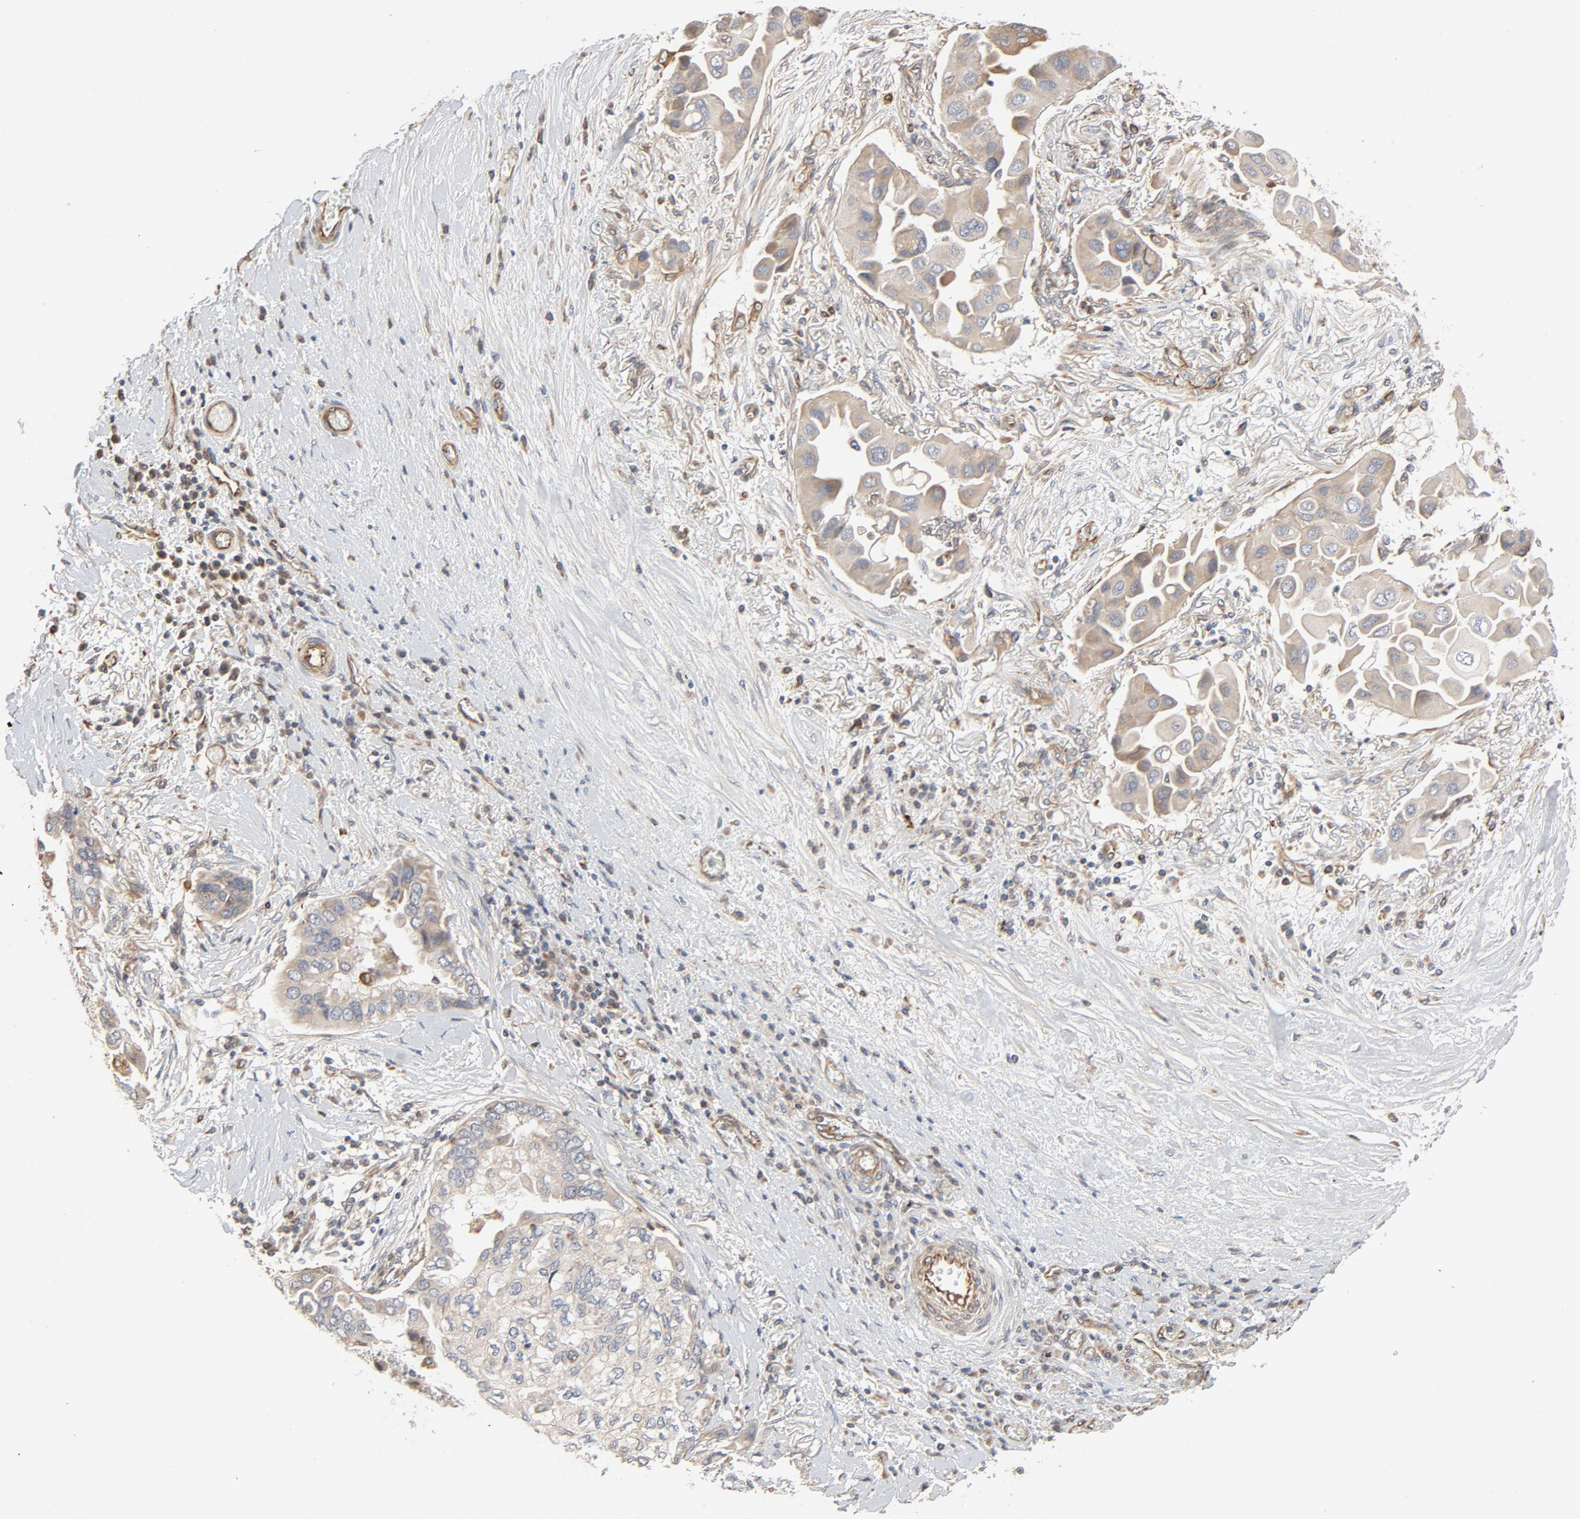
{"staining": {"intensity": "moderate", "quantity": ">75%", "location": "cytoplasmic/membranous"}, "tissue": "lung cancer", "cell_type": "Tumor cells", "image_type": "cancer", "snomed": [{"axis": "morphology", "description": "Adenocarcinoma, NOS"}, {"axis": "topography", "description": "Lung"}], "caption": "IHC staining of lung cancer (adenocarcinoma), which displays medium levels of moderate cytoplasmic/membranous staining in approximately >75% of tumor cells indicating moderate cytoplasmic/membranous protein positivity. The staining was performed using DAB (brown) for protein detection and nuclei were counterstained in hematoxylin (blue).", "gene": "TRIOBP", "patient": {"sex": "female", "age": 76}}